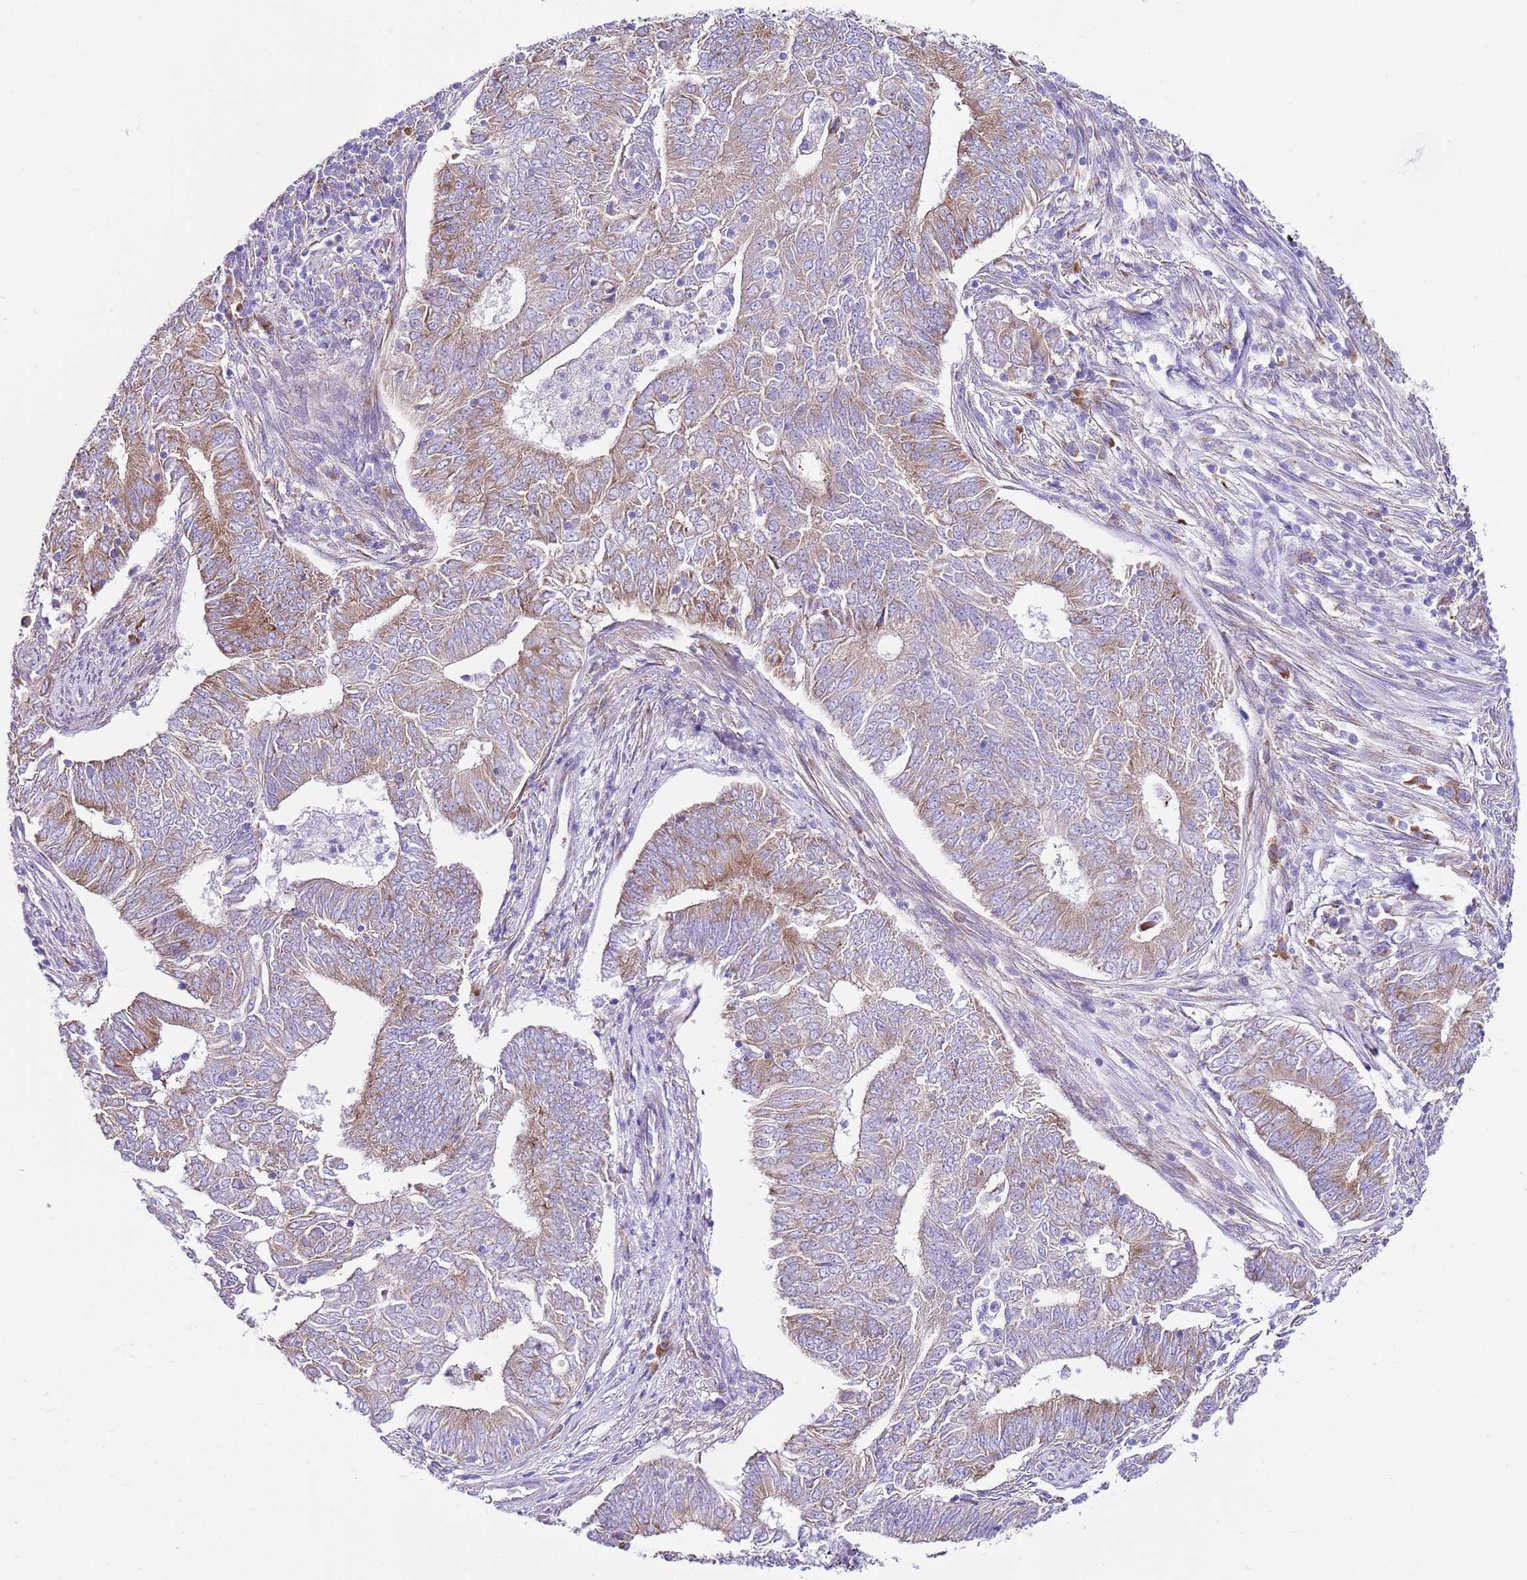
{"staining": {"intensity": "moderate", "quantity": "25%-75%", "location": "cytoplasmic/membranous"}, "tissue": "endometrial cancer", "cell_type": "Tumor cells", "image_type": "cancer", "snomed": [{"axis": "morphology", "description": "Adenocarcinoma, NOS"}, {"axis": "topography", "description": "Endometrium"}], "caption": "Tumor cells reveal medium levels of moderate cytoplasmic/membranous expression in approximately 25%-75% of cells in human endometrial adenocarcinoma.", "gene": "RPS10", "patient": {"sex": "female", "age": 62}}